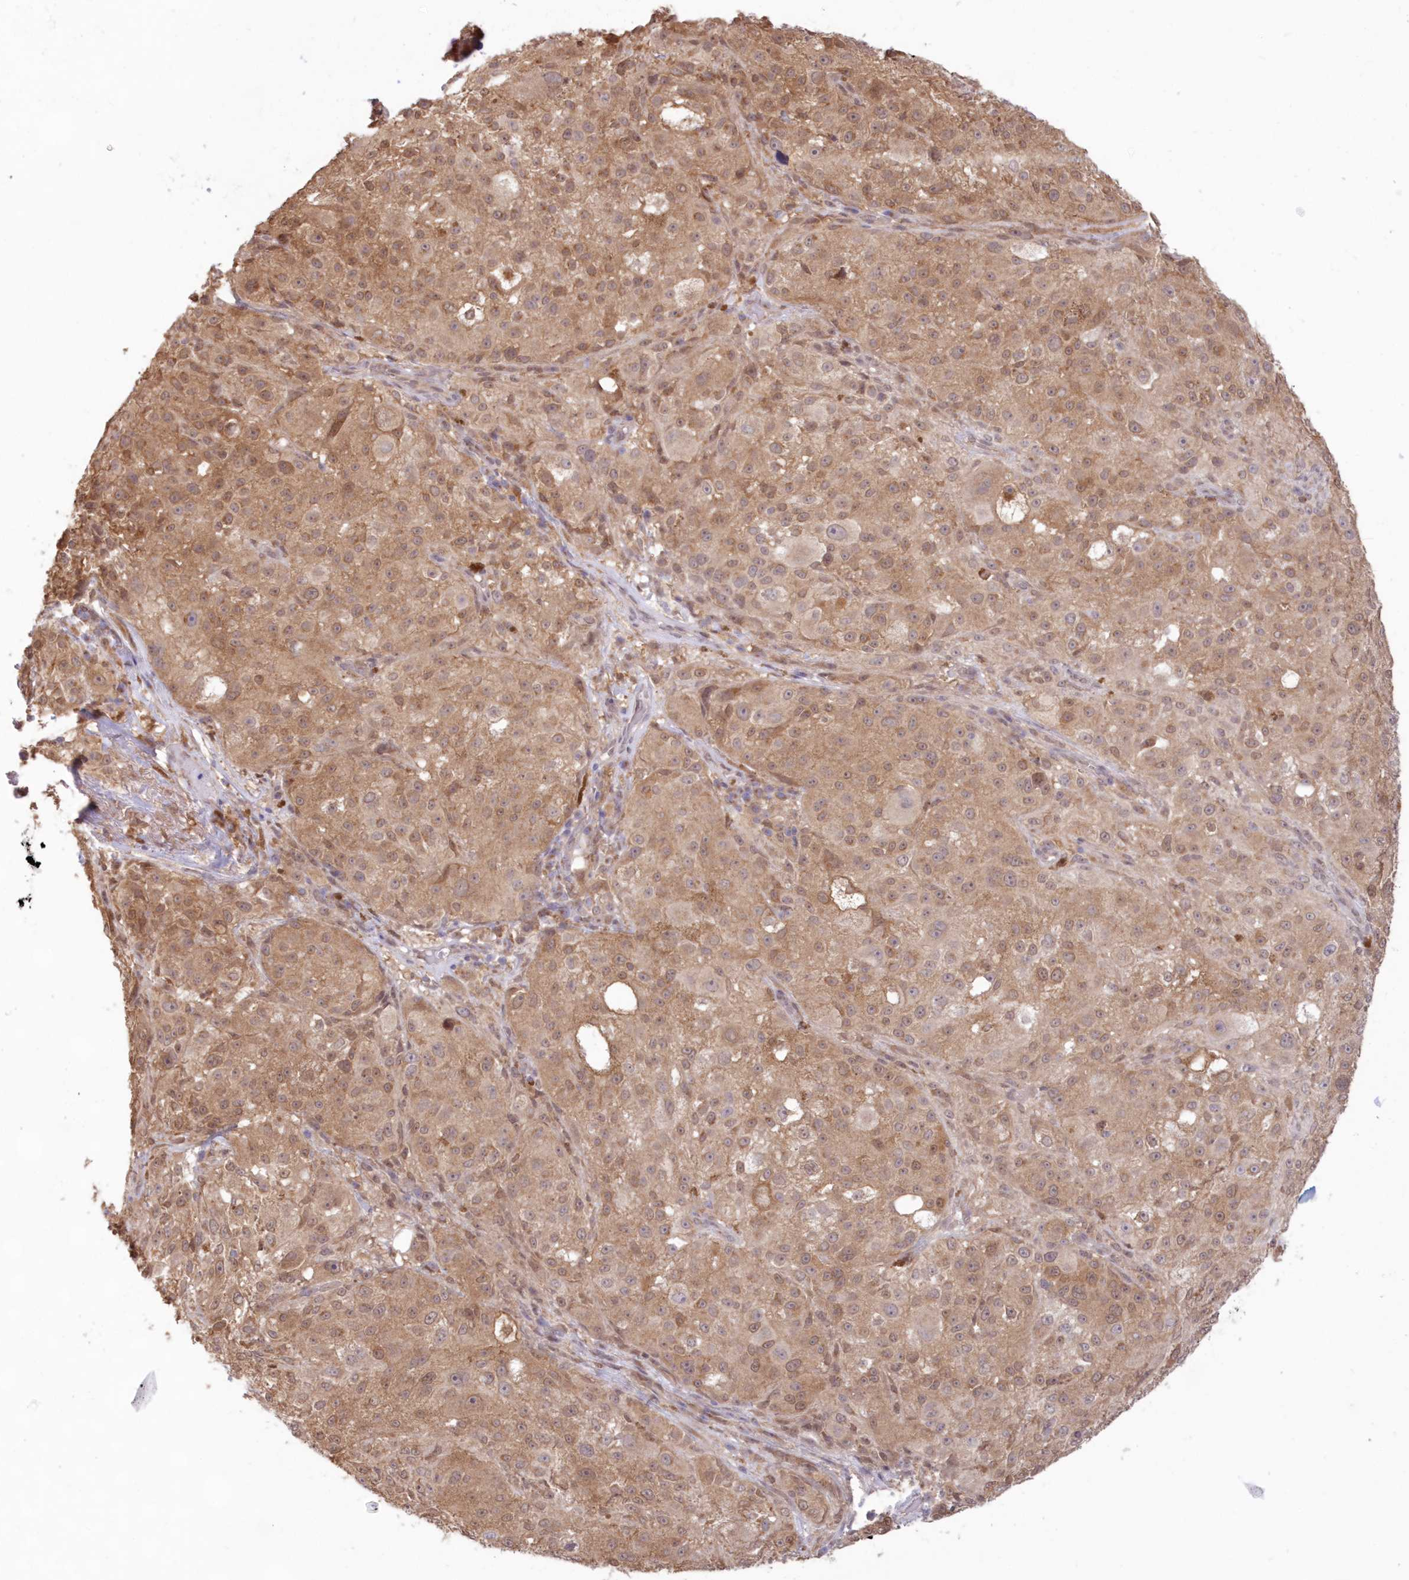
{"staining": {"intensity": "moderate", "quantity": ">75%", "location": "cytoplasmic/membranous"}, "tissue": "melanoma", "cell_type": "Tumor cells", "image_type": "cancer", "snomed": [{"axis": "morphology", "description": "Necrosis, NOS"}, {"axis": "morphology", "description": "Malignant melanoma, NOS"}, {"axis": "topography", "description": "Skin"}], "caption": "About >75% of tumor cells in malignant melanoma show moderate cytoplasmic/membranous protein expression as visualized by brown immunohistochemical staining.", "gene": "RNPEP", "patient": {"sex": "female", "age": 87}}